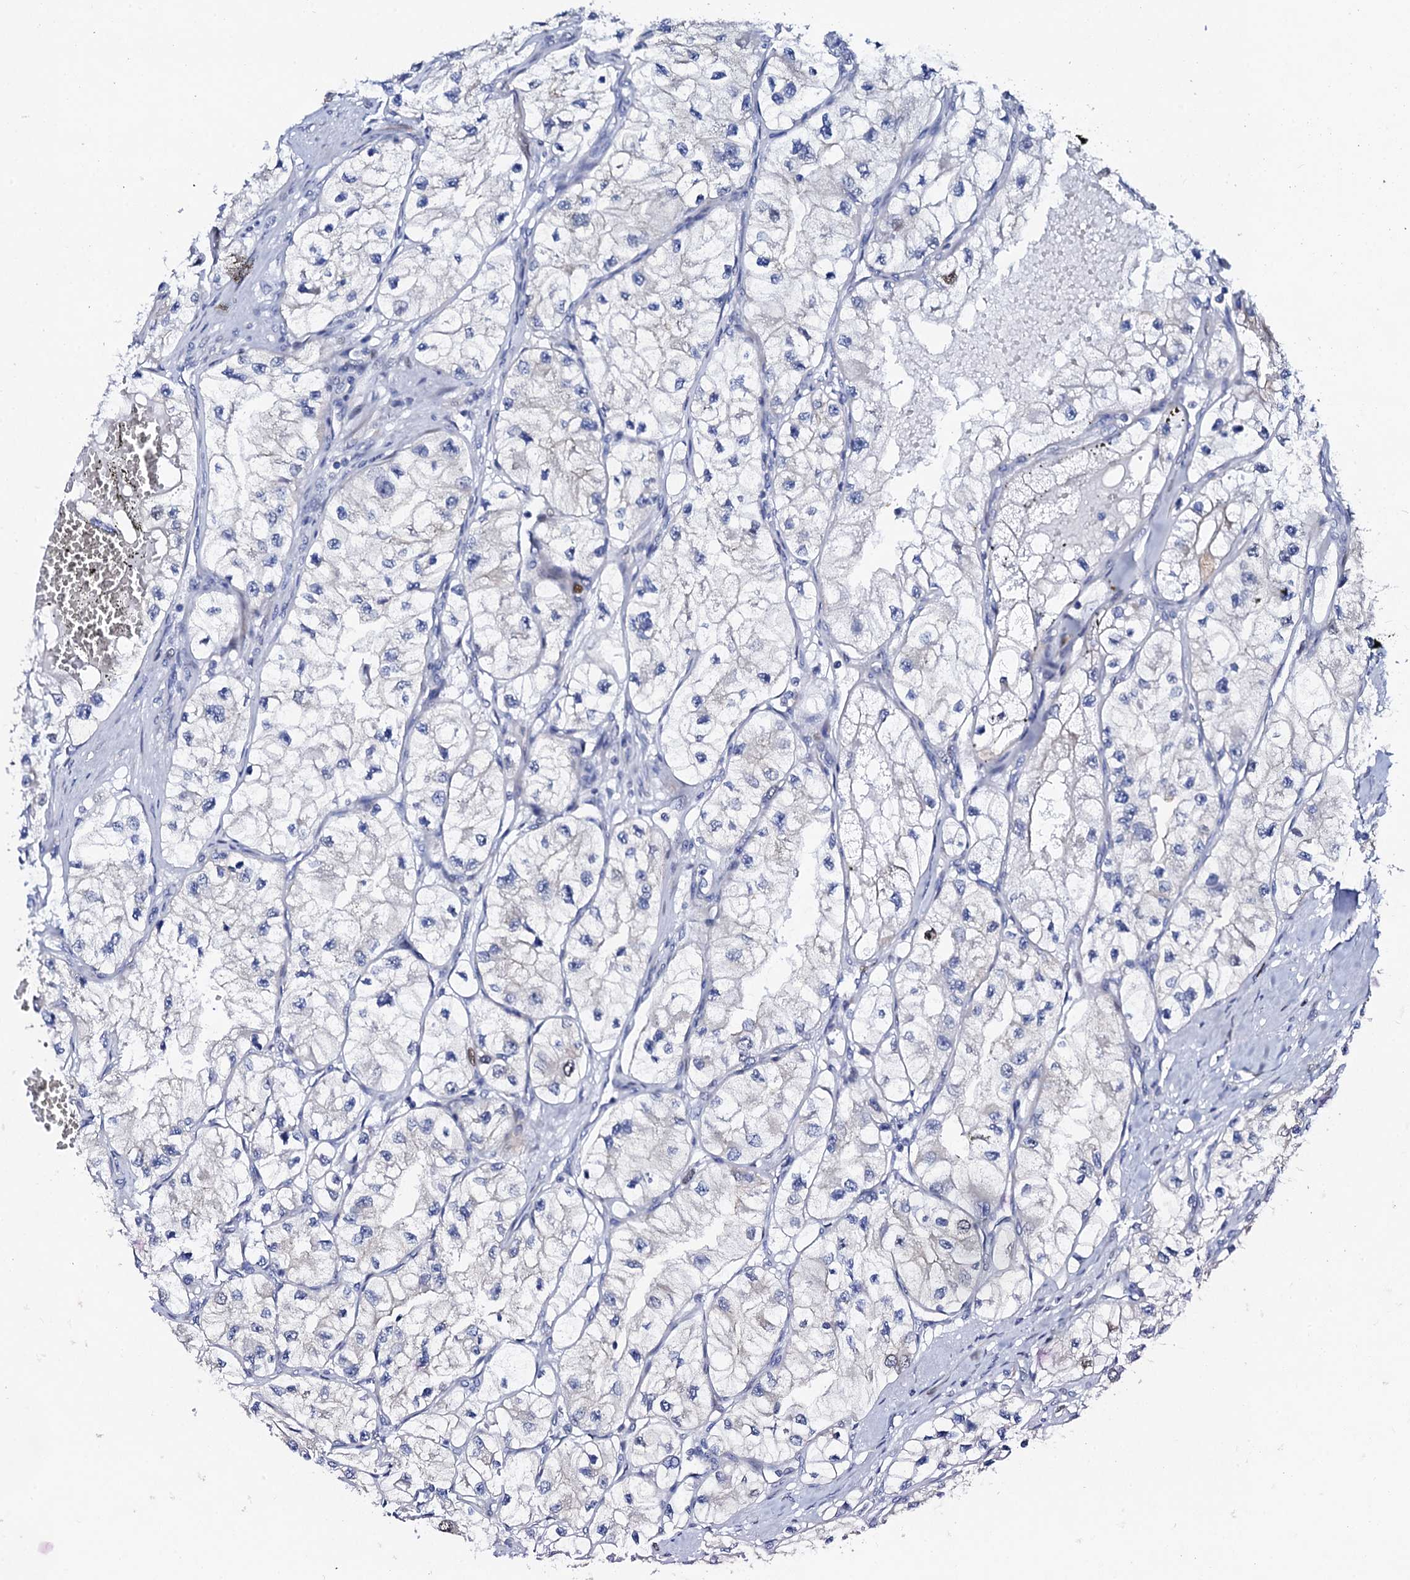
{"staining": {"intensity": "negative", "quantity": "none", "location": "none"}, "tissue": "renal cancer", "cell_type": "Tumor cells", "image_type": "cancer", "snomed": [{"axis": "morphology", "description": "Adenocarcinoma, NOS"}, {"axis": "topography", "description": "Kidney"}], "caption": "This is an IHC photomicrograph of renal adenocarcinoma. There is no positivity in tumor cells.", "gene": "NUDT13", "patient": {"sex": "female", "age": 57}}